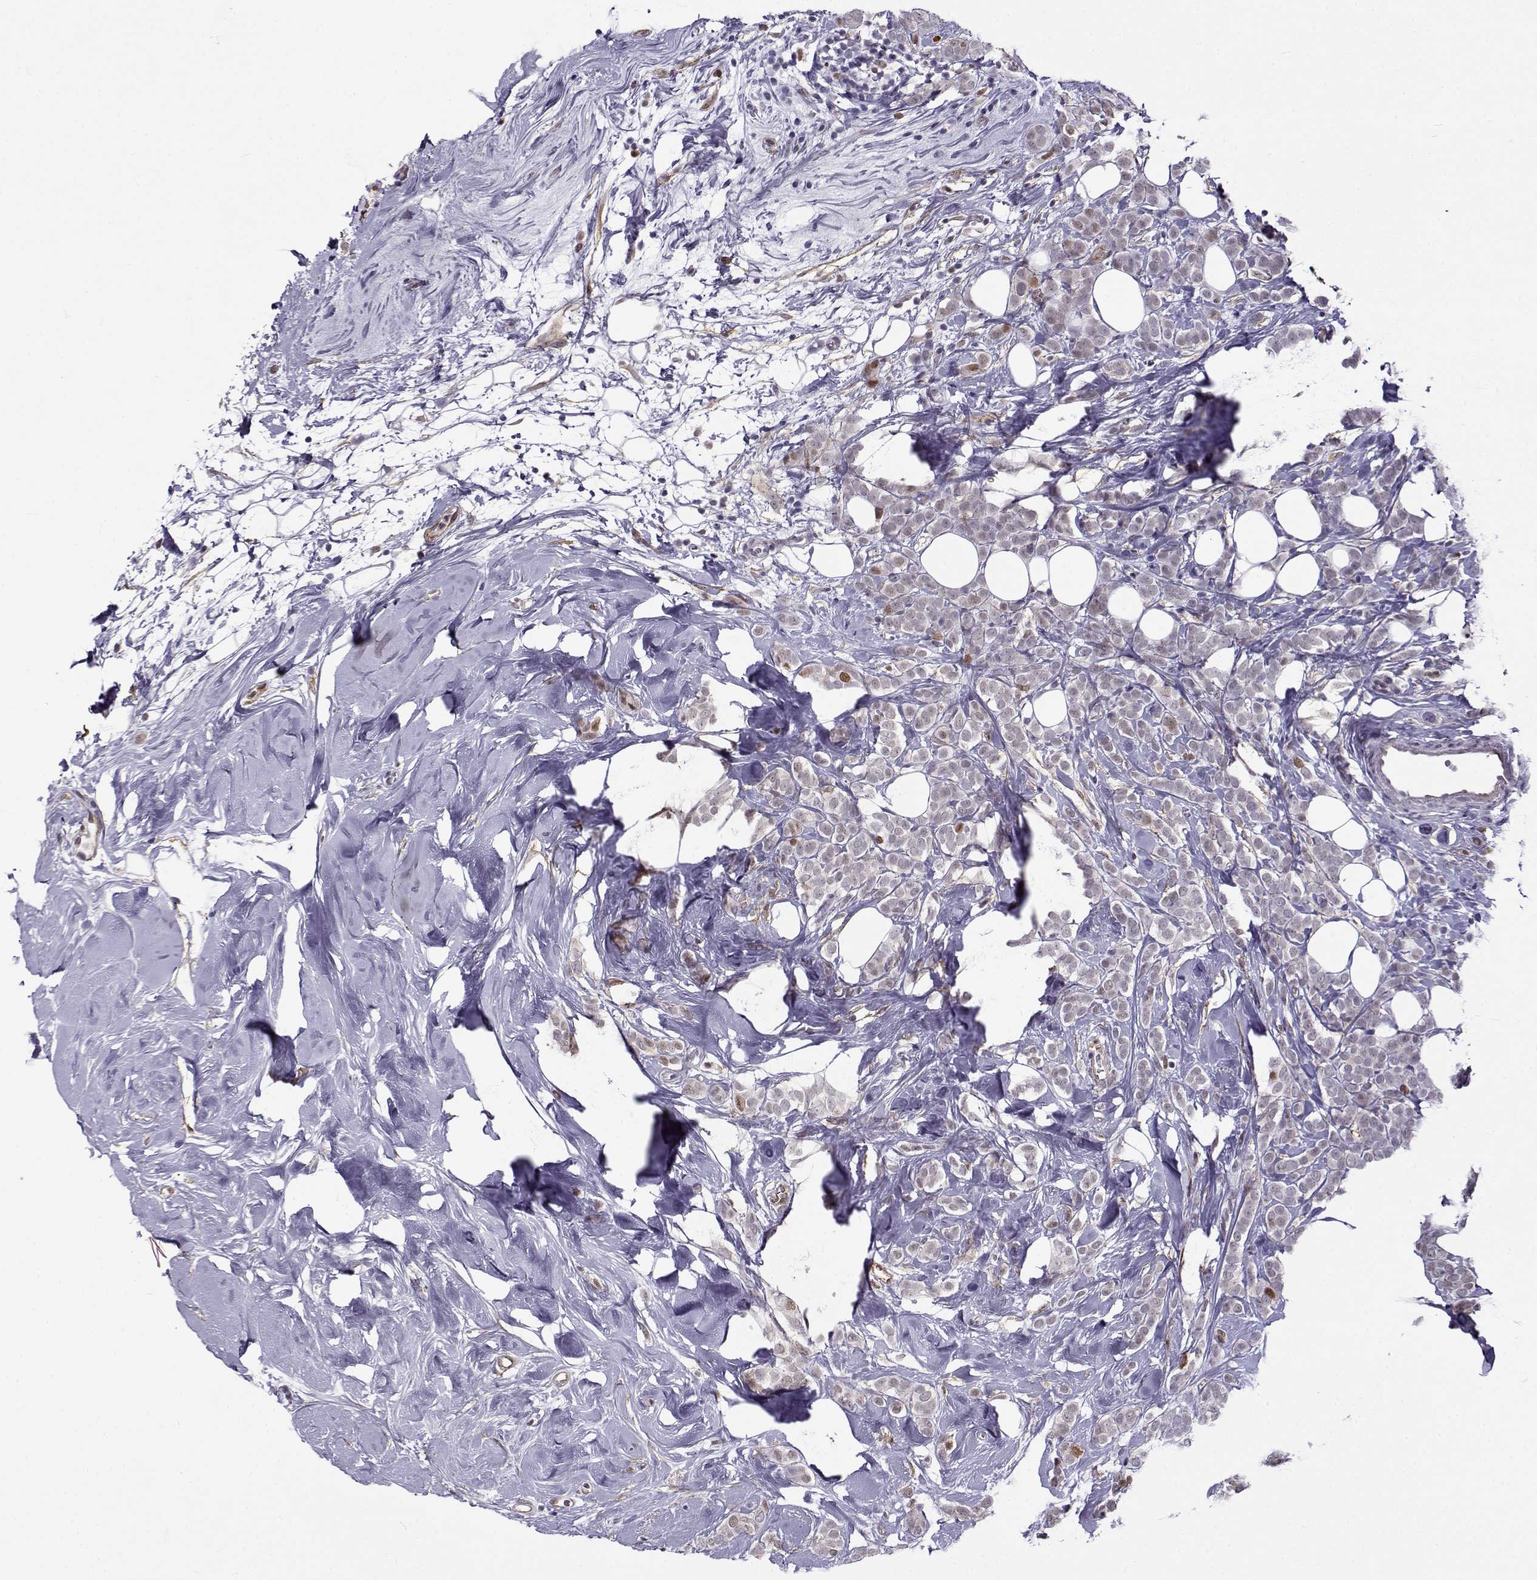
{"staining": {"intensity": "negative", "quantity": "none", "location": "none"}, "tissue": "breast cancer", "cell_type": "Tumor cells", "image_type": "cancer", "snomed": [{"axis": "morphology", "description": "Lobular carcinoma"}, {"axis": "topography", "description": "Breast"}], "caption": "A histopathology image of breast cancer (lobular carcinoma) stained for a protein shows no brown staining in tumor cells.", "gene": "BACH1", "patient": {"sex": "female", "age": 49}}